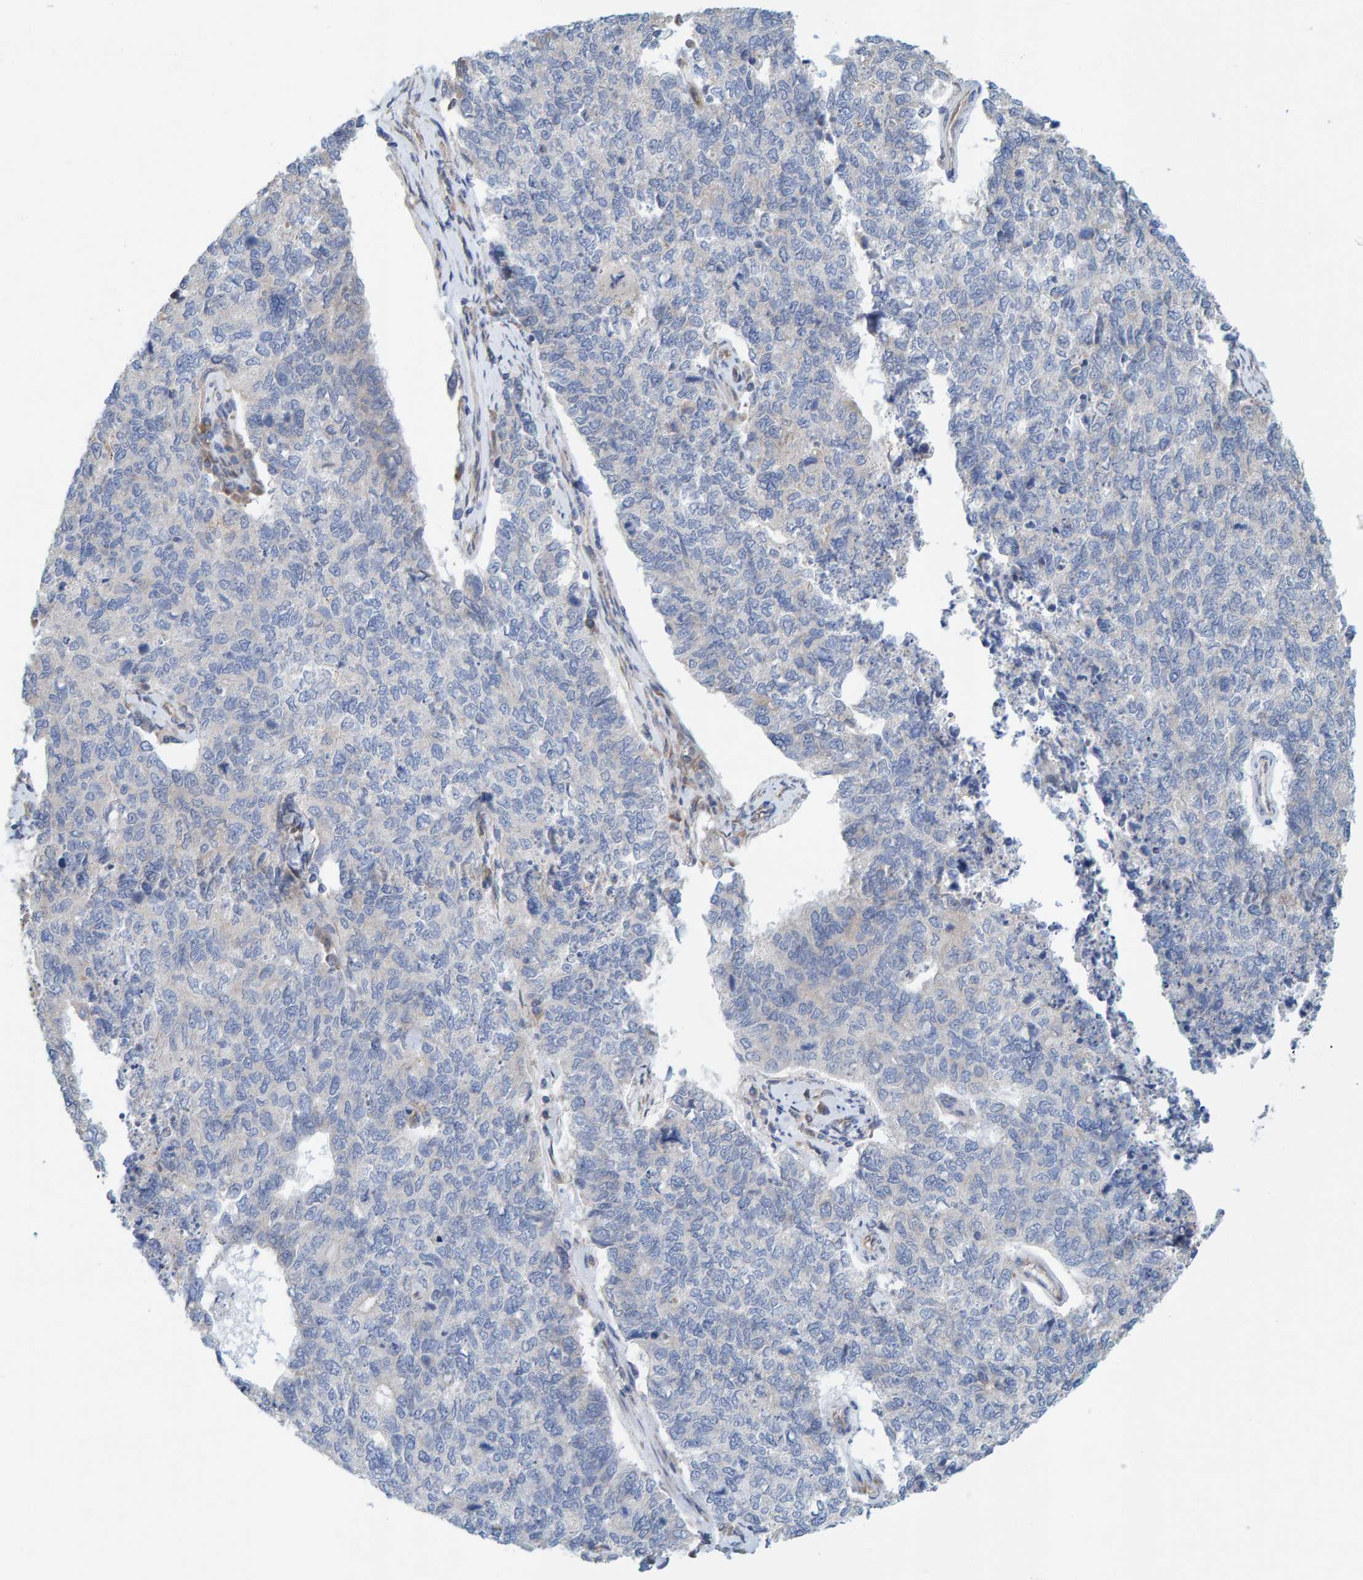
{"staining": {"intensity": "negative", "quantity": "none", "location": "none"}, "tissue": "cervical cancer", "cell_type": "Tumor cells", "image_type": "cancer", "snomed": [{"axis": "morphology", "description": "Squamous cell carcinoma, NOS"}, {"axis": "topography", "description": "Cervix"}], "caption": "Immunohistochemical staining of human squamous cell carcinoma (cervical) demonstrates no significant positivity in tumor cells. The staining is performed using DAB brown chromogen with nuclei counter-stained in using hematoxylin.", "gene": "PRKD2", "patient": {"sex": "female", "age": 63}}